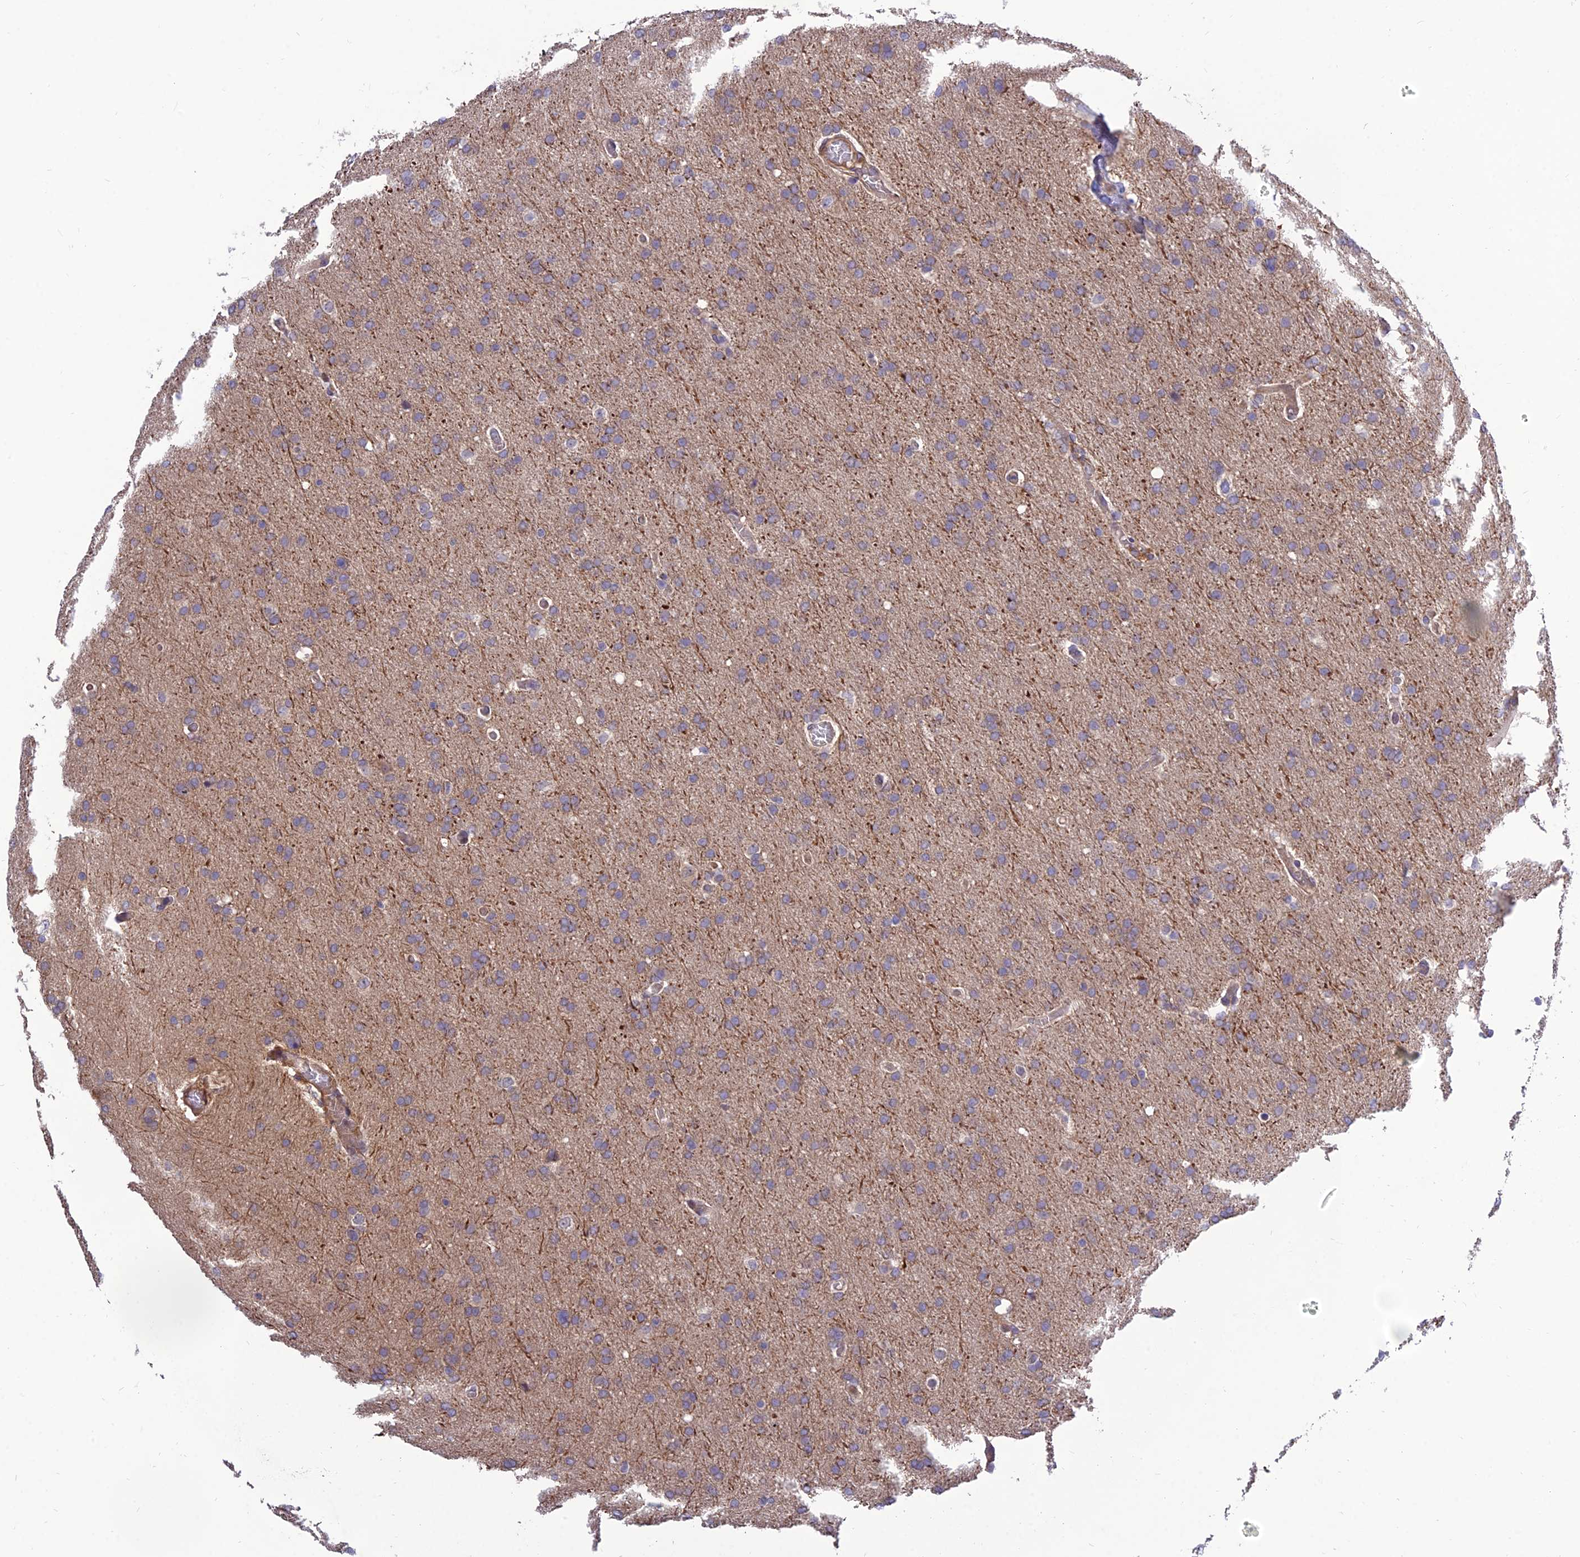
{"staining": {"intensity": "negative", "quantity": "none", "location": "none"}, "tissue": "glioma", "cell_type": "Tumor cells", "image_type": "cancer", "snomed": [{"axis": "morphology", "description": "Glioma, malignant, High grade"}, {"axis": "topography", "description": "Cerebral cortex"}], "caption": "This histopathology image is of malignant high-grade glioma stained with IHC to label a protein in brown with the nuclei are counter-stained blue. There is no expression in tumor cells.", "gene": "CRTAP", "patient": {"sex": "female", "age": 36}}